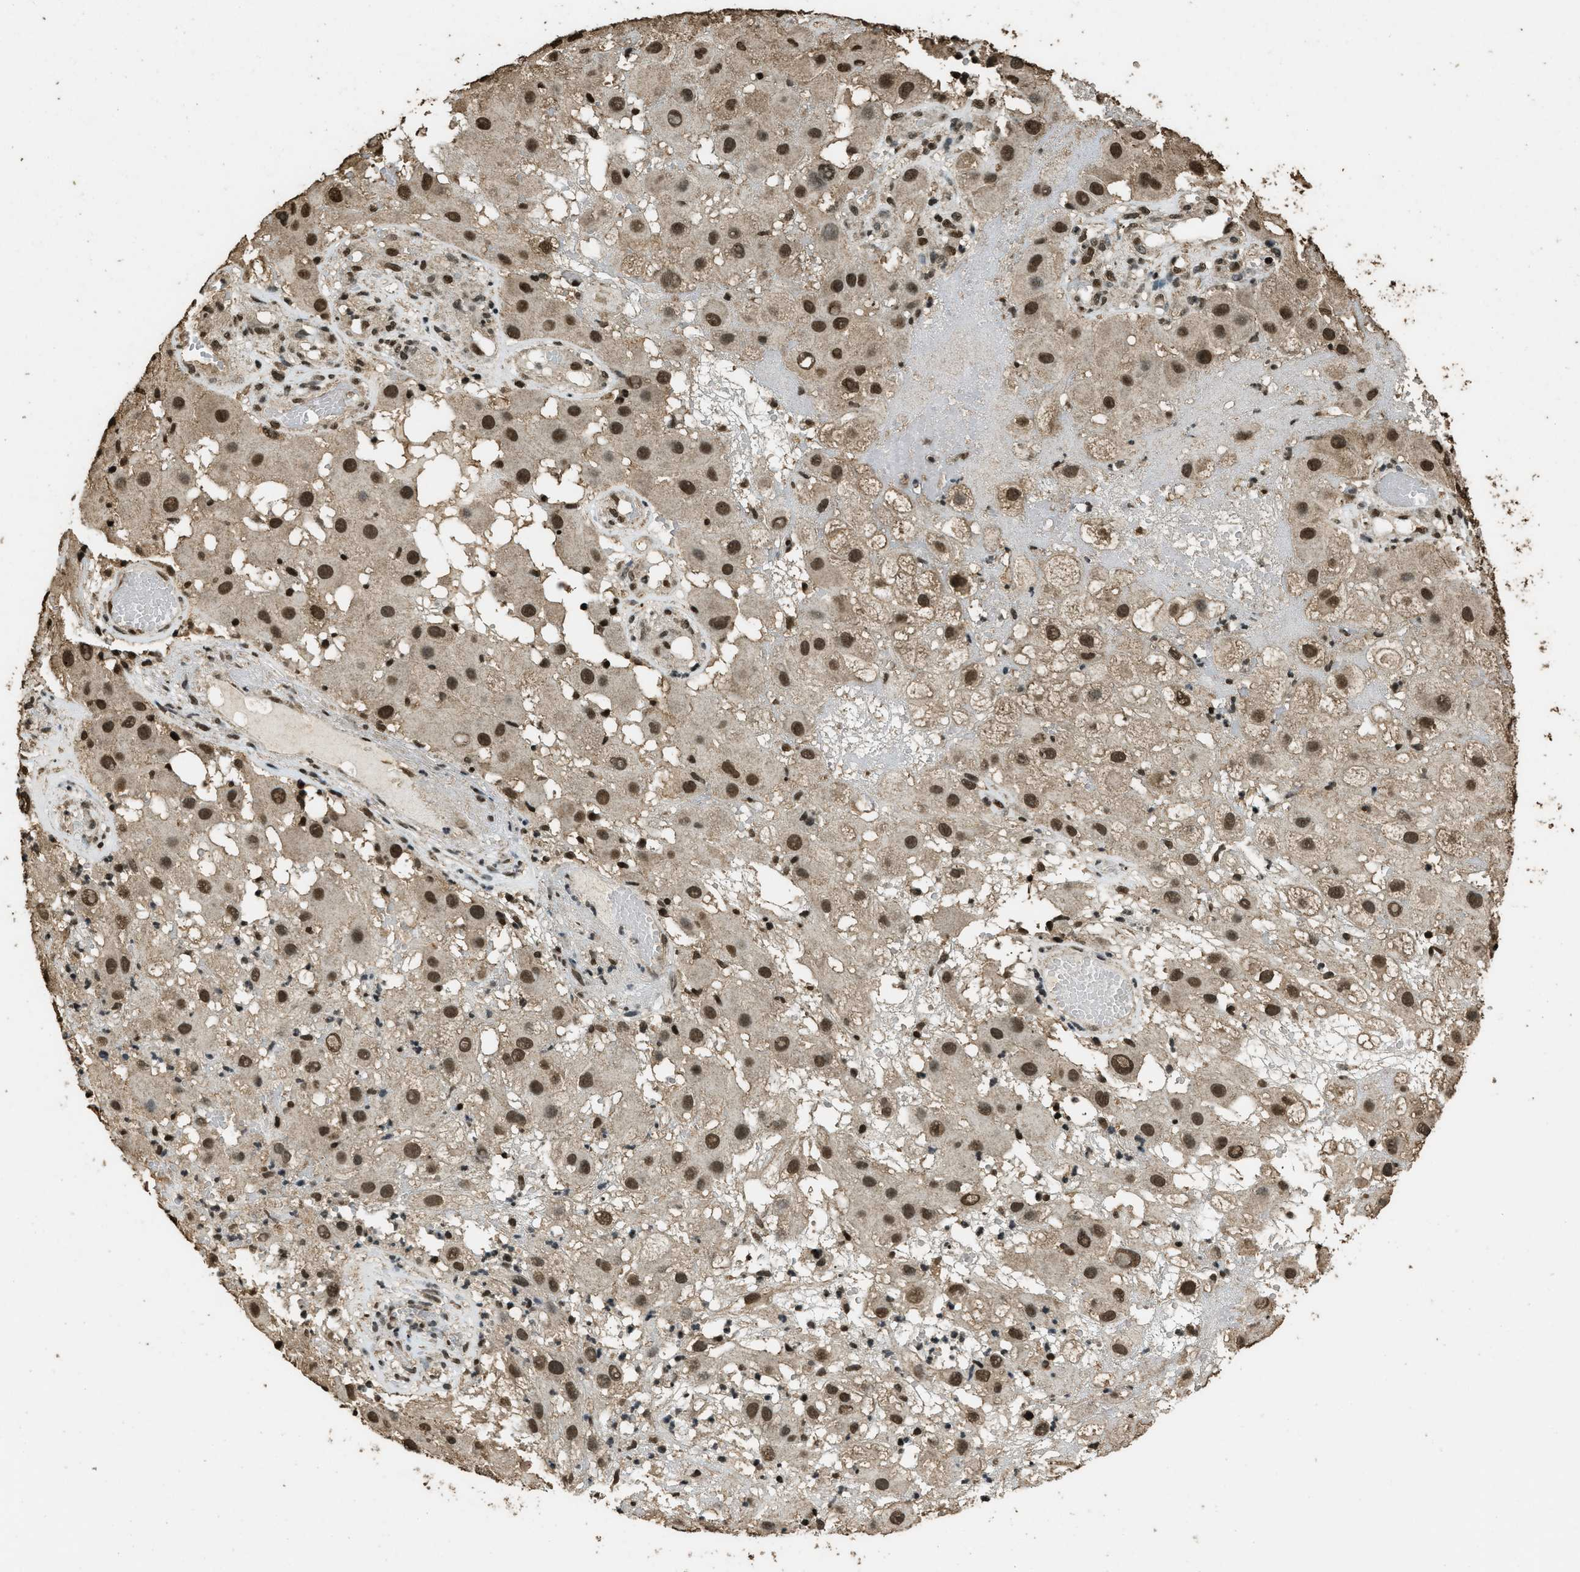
{"staining": {"intensity": "strong", "quantity": ">75%", "location": "nuclear"}, "tissue": "melanoma", "cell_type": "Tumor cells", "image_type": "cancer", "snomed": [{"axis": "morphology", "description": "Malignant melanoma, NOS"}, {"axis": "topography", "description": "Skin"}], "caption": "Melanoma stained with a protein marker shows strong staining in tumor cells.", "gene": "MYB", "patient": {"sex": "female", "age": 81}}